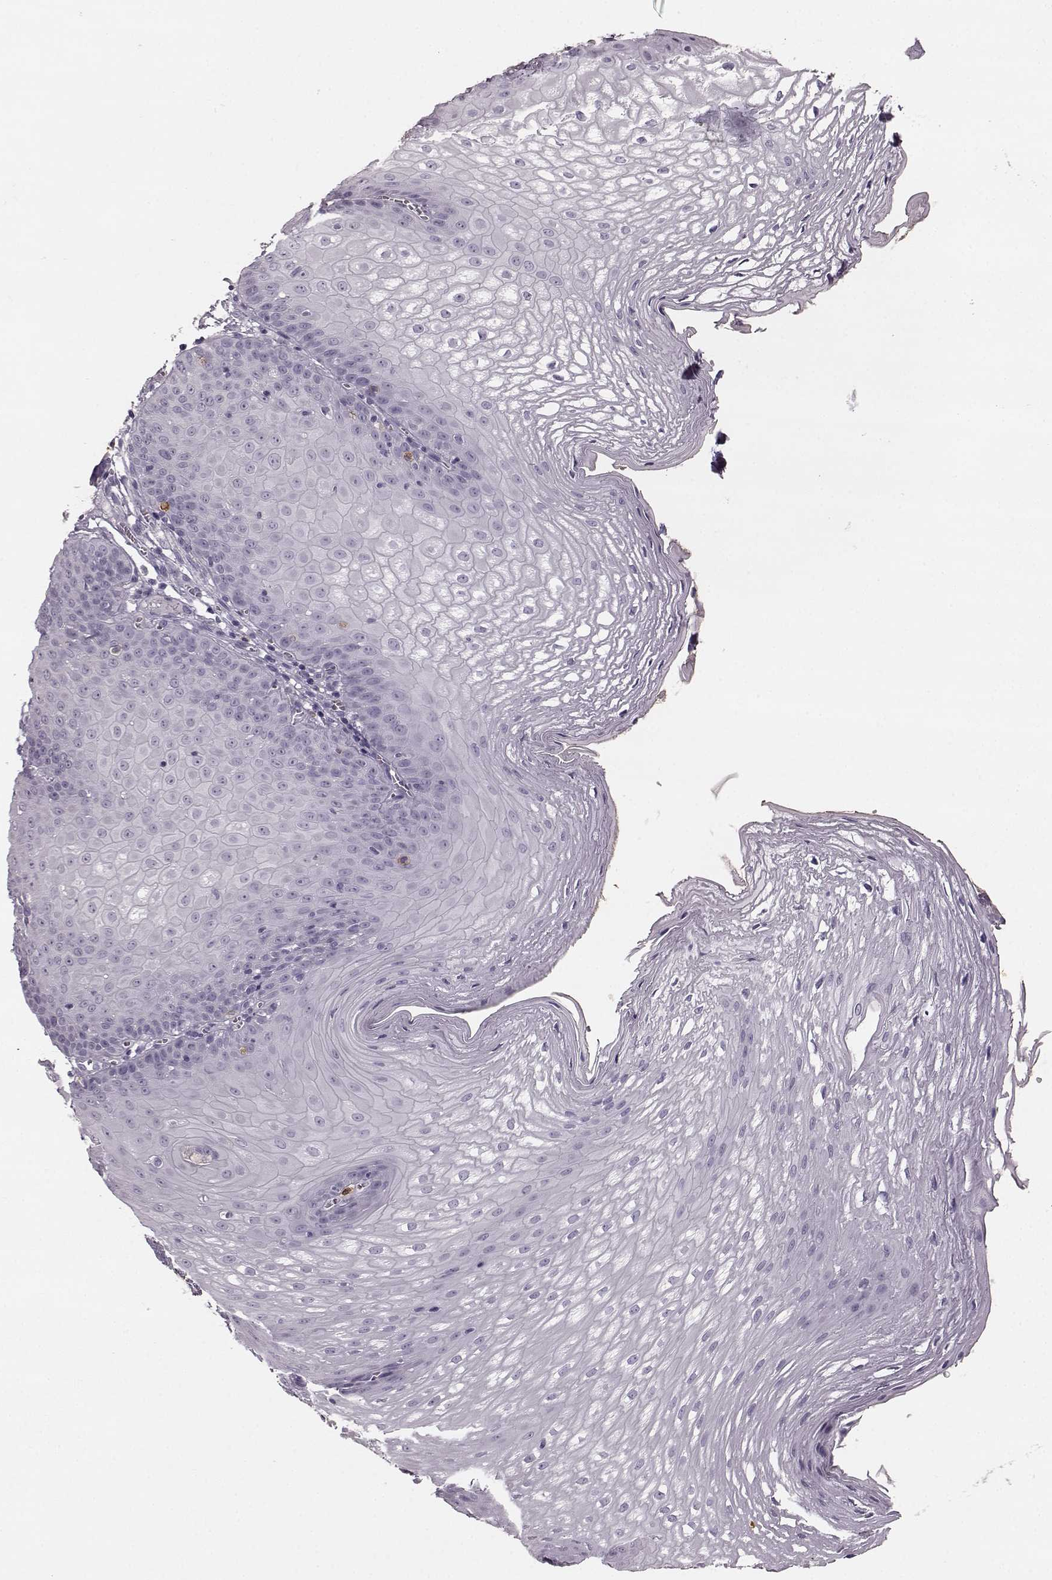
{"staining": {"intensity": "negative", "quantity": "none", "location": "none"}, "tissue": "esophagus", "cell_type": "Squamous epithelial cells", "image_type": "normal", "snomed": [{"axis": "morphology", "description": "Normal tissue, NOS"}, {"axis": "topography", "description": "Esophagus"}], "caption": "An immunohistochemistry photomicrograph of unremarkable esophagus is shown. There is no staining in squamous epithelial cells of esophagus. Brightfield microscopy of immunohistochemistry (IHC) stained with DAB (brown) and hematoxylin (blue), captured at high magnification.", "gene": "NPTXR", "patient": {"sex": "male", "age": 72}}